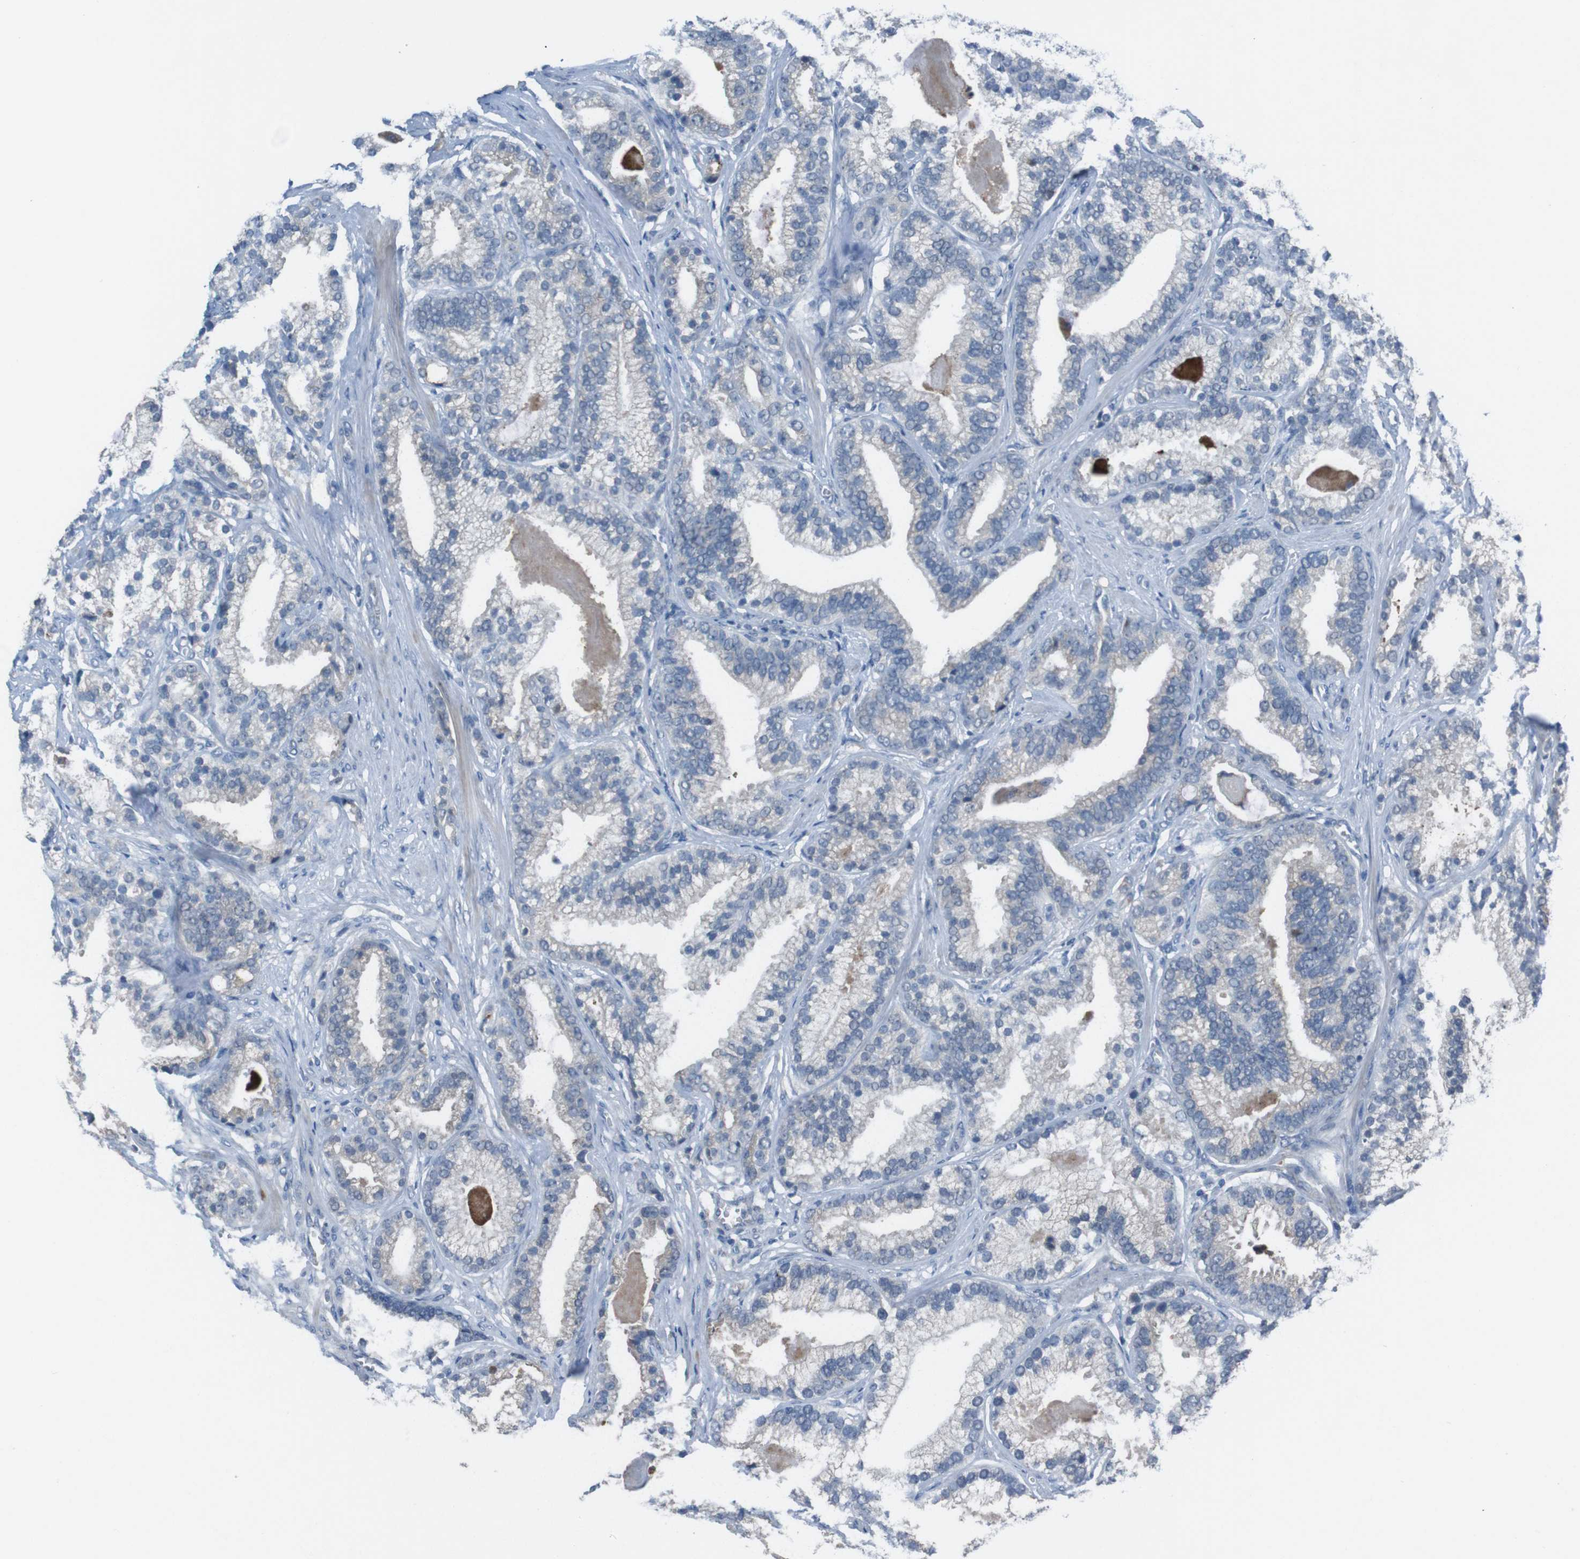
{"staining": {"intensity": "weak", "quantity": "<25%", "location": "cytoplasmic/membranous"}, "tissue": "prostate cancer", "cell_type": "Tumor cells", "image_type": "cancer", "snomed": [{"axis": "morphology", "description": "Adenocarcinoma, Low grade"}, {"axis": "topography", "description": "Prostate"}], "caption": "Protein analysis of low-grade adenocarcinoma (prostate) exhibits no significant positivity in tumor cells. (Stains: DAB IHC with hematoxylin counter stain, Microscopy: brightfield microscopy at high magnification).", "gene": "CDH22", "patient": {"sex": "male", "age": 59}}